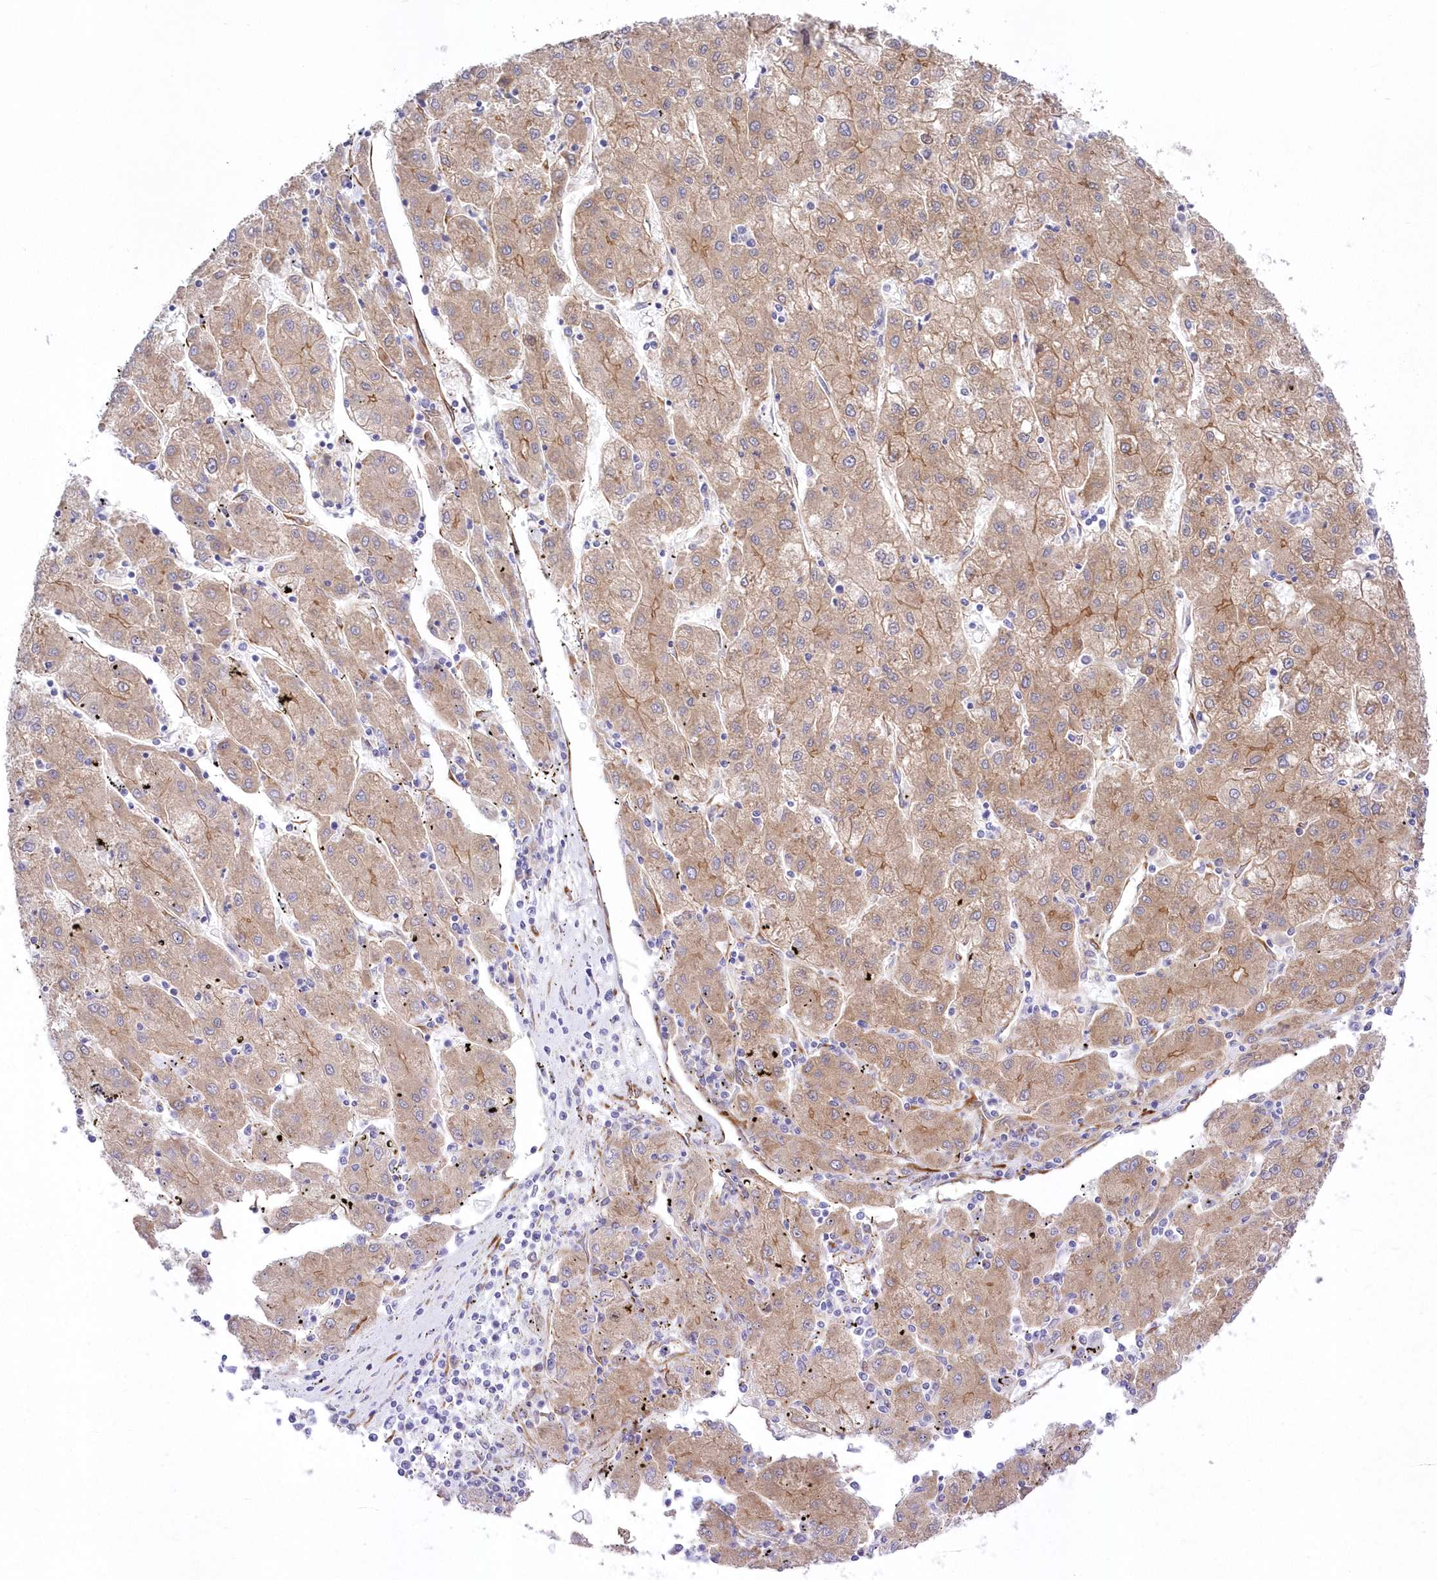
{"staining": {"intensity": "moderate", "quantity": ">75%", "location": "cytoplasmic/membranous"}, "tissue": "liver cancer", "cell_type": "Tumor cells", "image_type": "cancer", "snomed": [{"axis": "morphology", "description": "Carcinoma, Hepatocellular, NOS"}, {"axis": "topography", "description": "Liver"}], "caption": "Protein expression analysis of liver cancer (hepatocellular carcinoma) demonstrates moderate cytoplasmic/membranous positivity in approximately >75% of tumor cells.", "gene": "YTHDC2", "patient": {"sex": "male", "age": 72}}